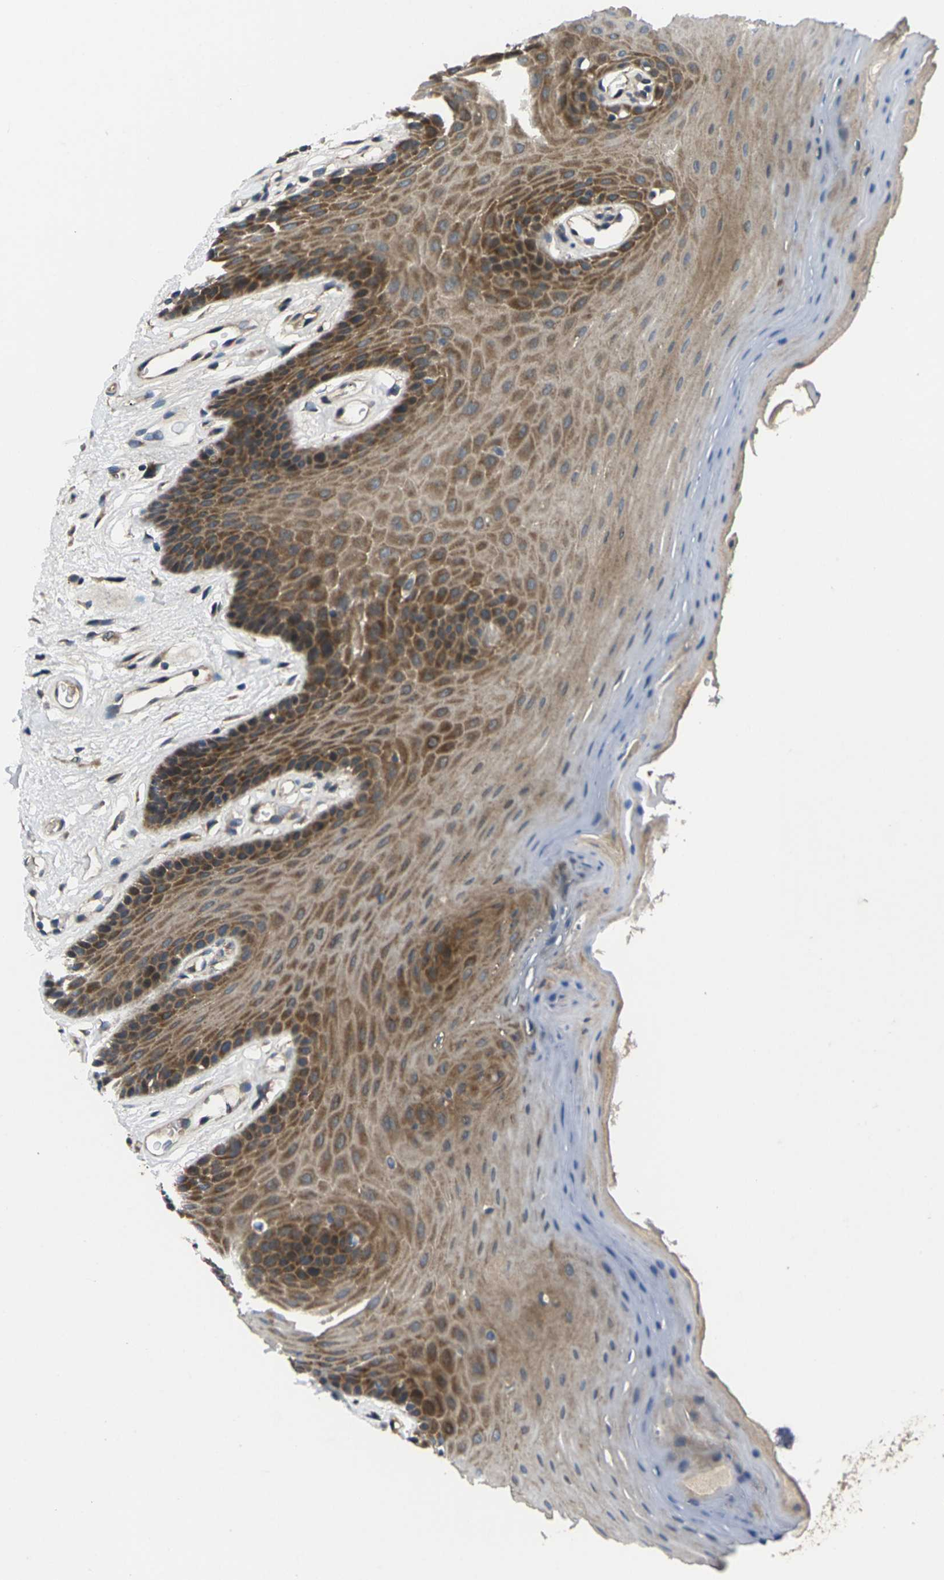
{"staining": {"intensity": "moderate", "quantity": ">75%", "location": "cytoplasmic/membranous"}, "tissue": "oral mucosa", "cell_type": "Squamous epithelial cells", "image_type": "normal", "snomed": [{"axis": "morphology", "description": "Normal tissue, NOS"}, {"axis": "morphology", "description": "Squamous cell carcinoma, NOS"}, {"axis": "topography", "description": "Skeletal muscle"}, {"axis": "topography", "description": "Adipose tissue"}, {"axis": "topography", "description": "Vascular tissue"}, {"axis": "topography", "description": "Oral tissue"}, {"axis": "topography", "description": "Peripheral nerve tissue"}, {"axis": "topography", "description": "Head-Neck"}], "caption": "Immunohistochemical staining of unremarkable human oral mucosa displays moderate cytoplasmic/membranous protein positivity in about >75% of squamous epithelial cells.", "gene": "EDNRA", "patient": {"sex": "male", "age": 71}}